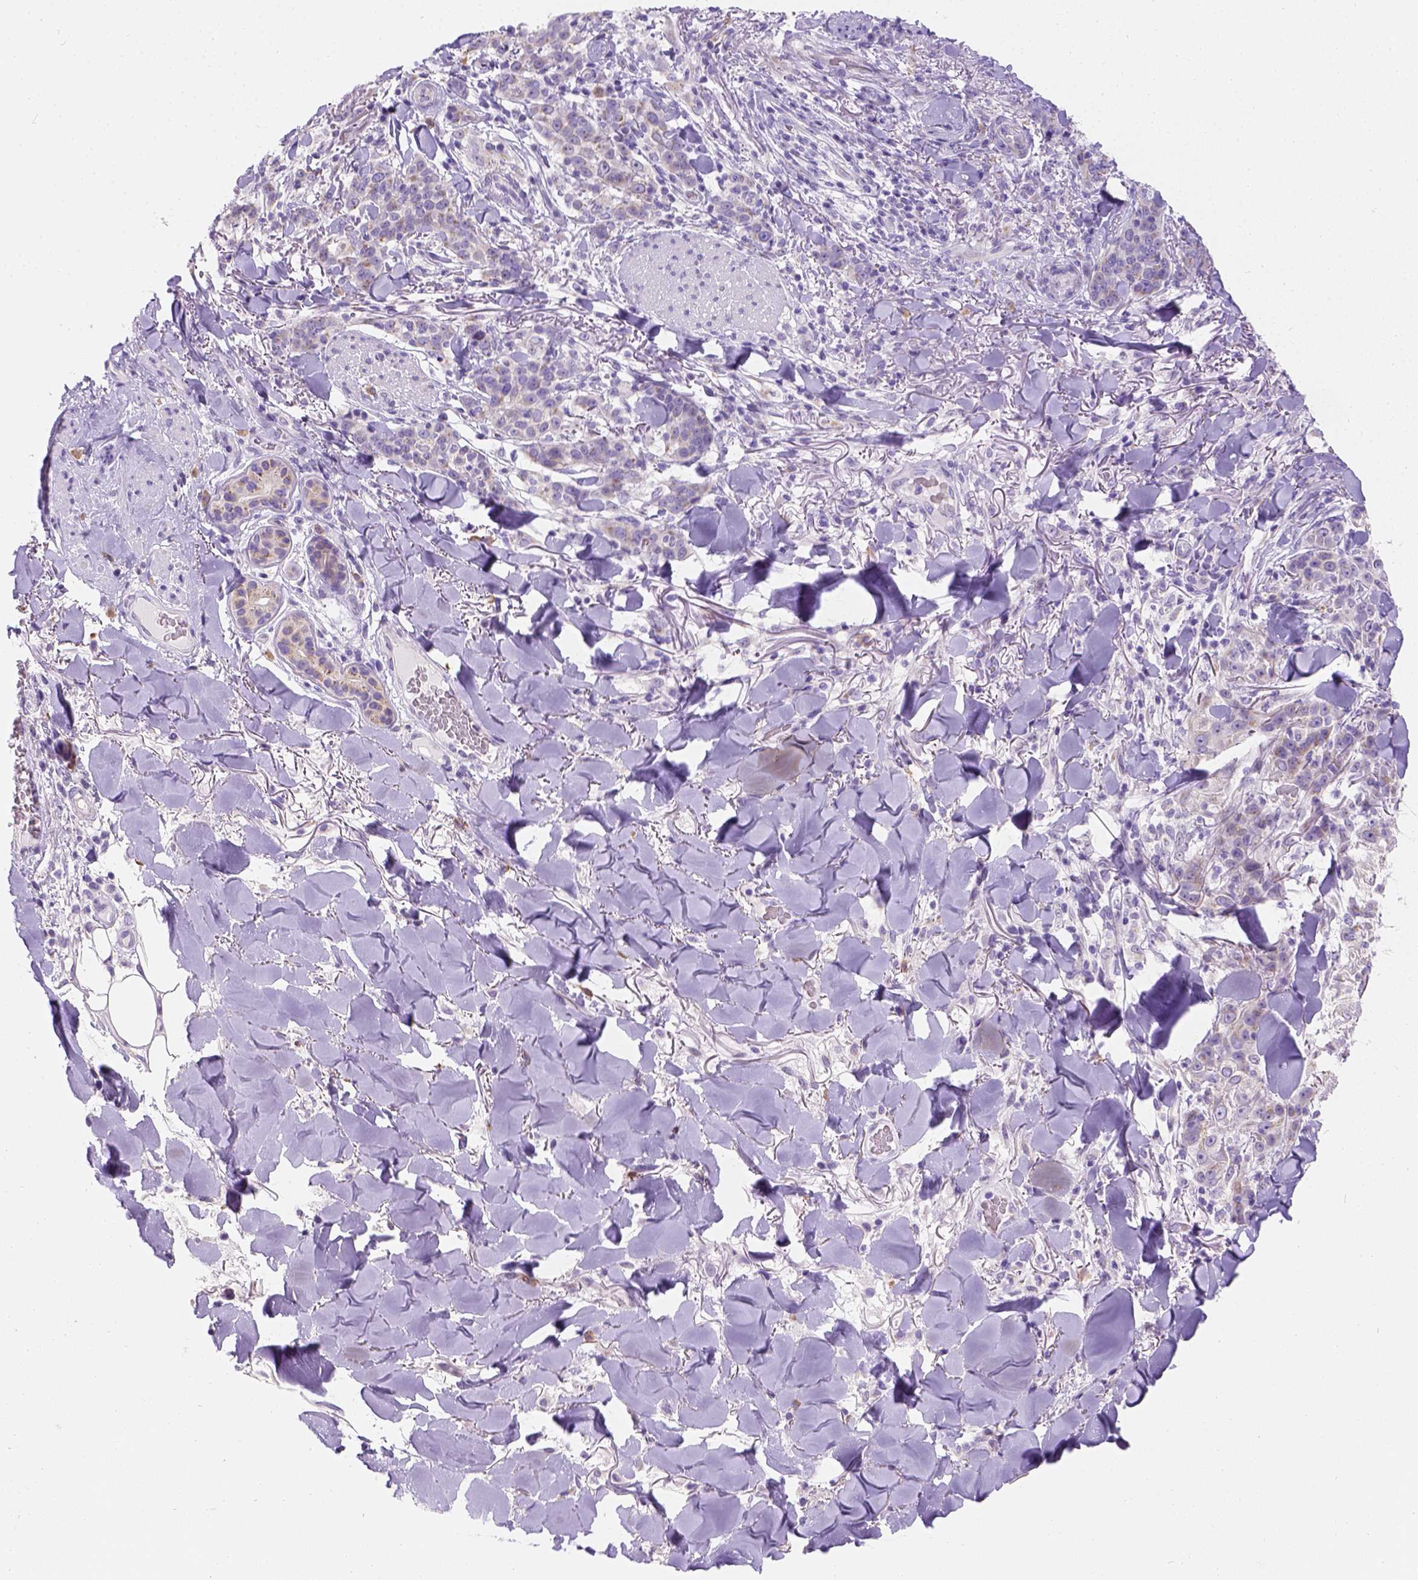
{"staining": {"intensity": "weak", "quantity": "<25%", "location": "cytoplasmic/membranous"}, "tissue": "skin cancer", "cell_type": "Tumor cells", "image_type": "cancer", "snomed": [{"axis": "morphology", "description": "Normal tissue, NOS"}, {"axis": "morphology", "description": "Squamous cell carcinoma, NOS"}, {"axis": "topography", "description": "Skin"}], "caption": "Human squamous cell carcinoma (skin) stained for a protein using immunohistochemistry reveals no expression in tumor cells.", "gene": "PHF7", "patient": {"sex": "female", "age": 83}}